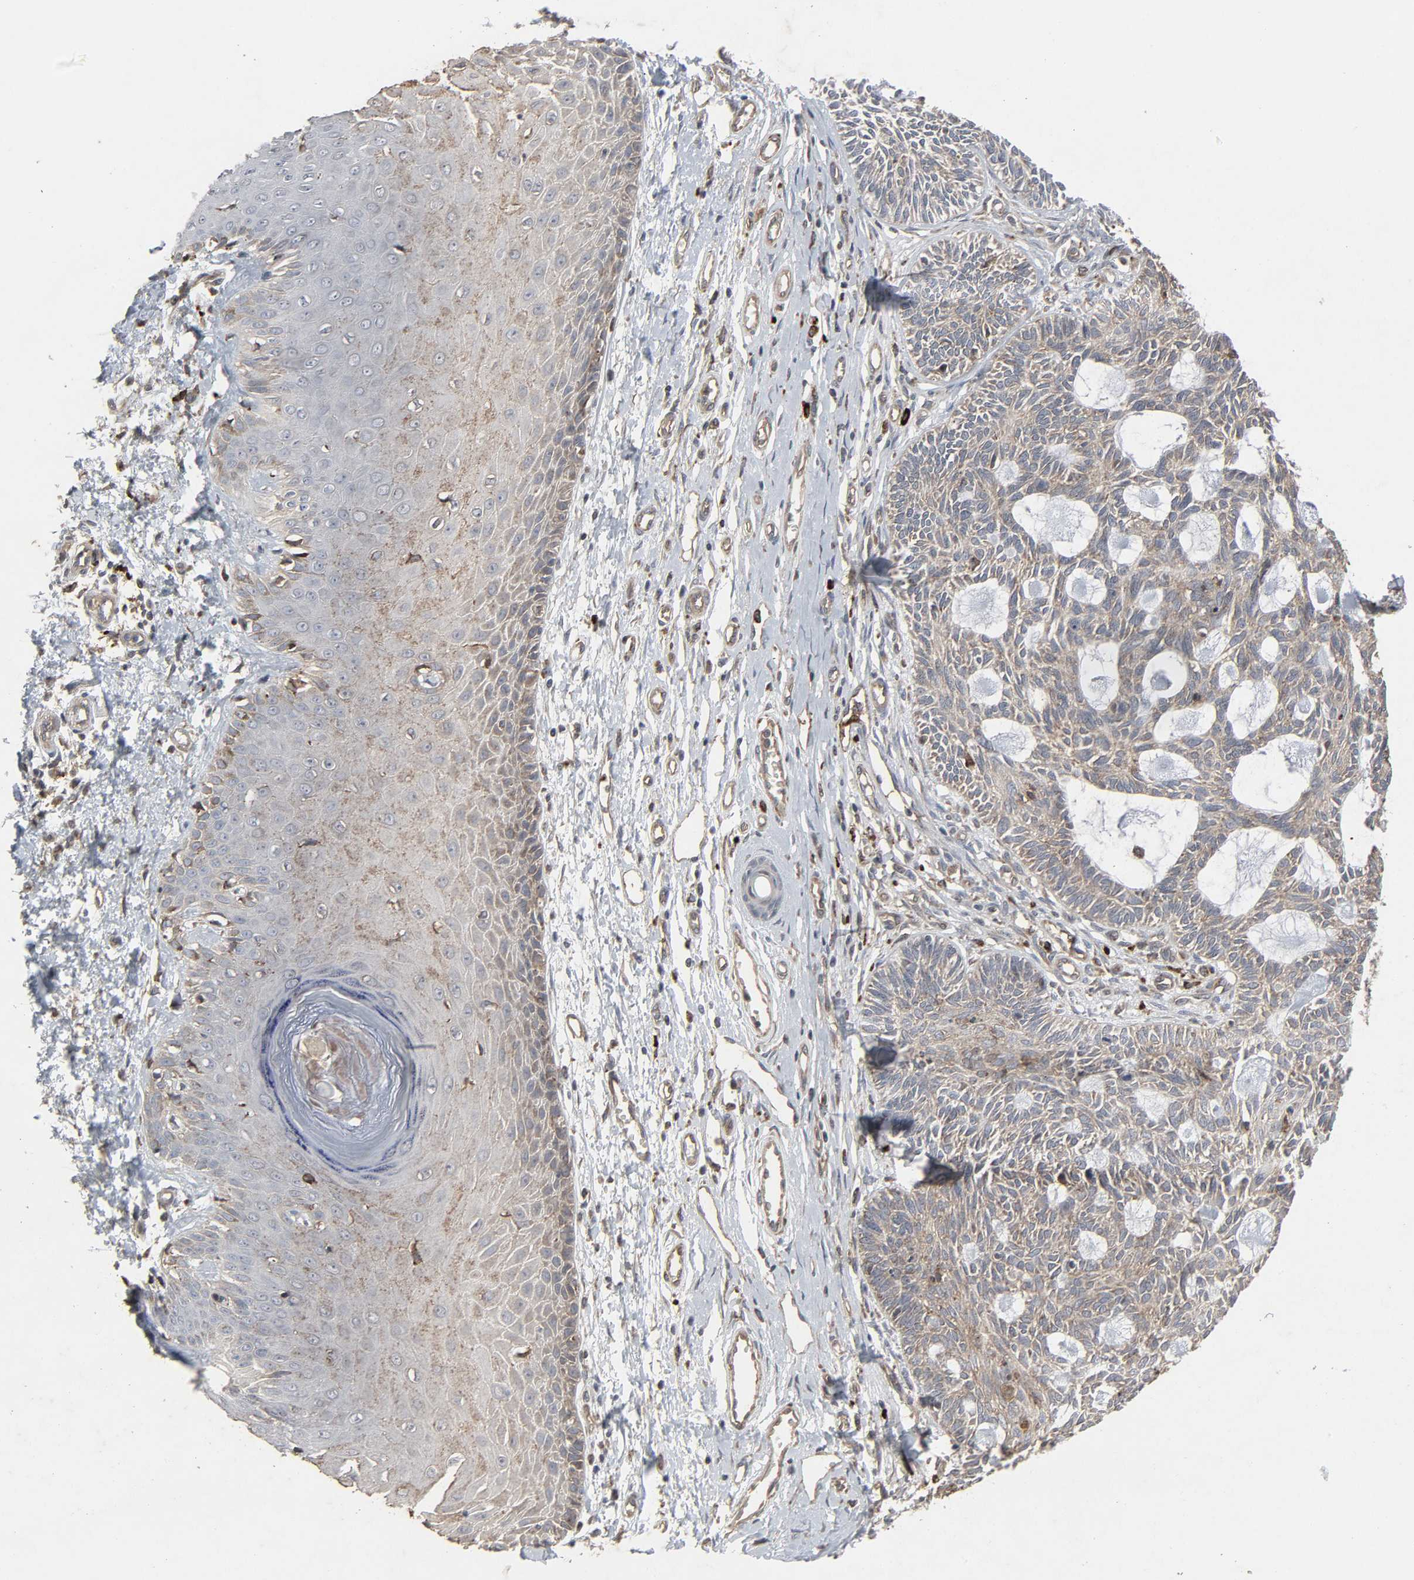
{"staining": {"intensity": "weak", "quantity": ">75%", "location": "cytoplasmic/membranous"}, "tissue": "skin cancer", "cell_type": "Tumor cells", "image_type": "cancer", "snomed": [{"axis": "morphology", "description": "Basal cell carcinoma"}, {"axis": "topography", "description": "Skin"}], "caption": "Basal cell carcinoma (skin) stained with a protein marker exhibits weak staining in tumor cells.", "gene": "ADCY4", "patient": {"sex": "male", "age": 67}}